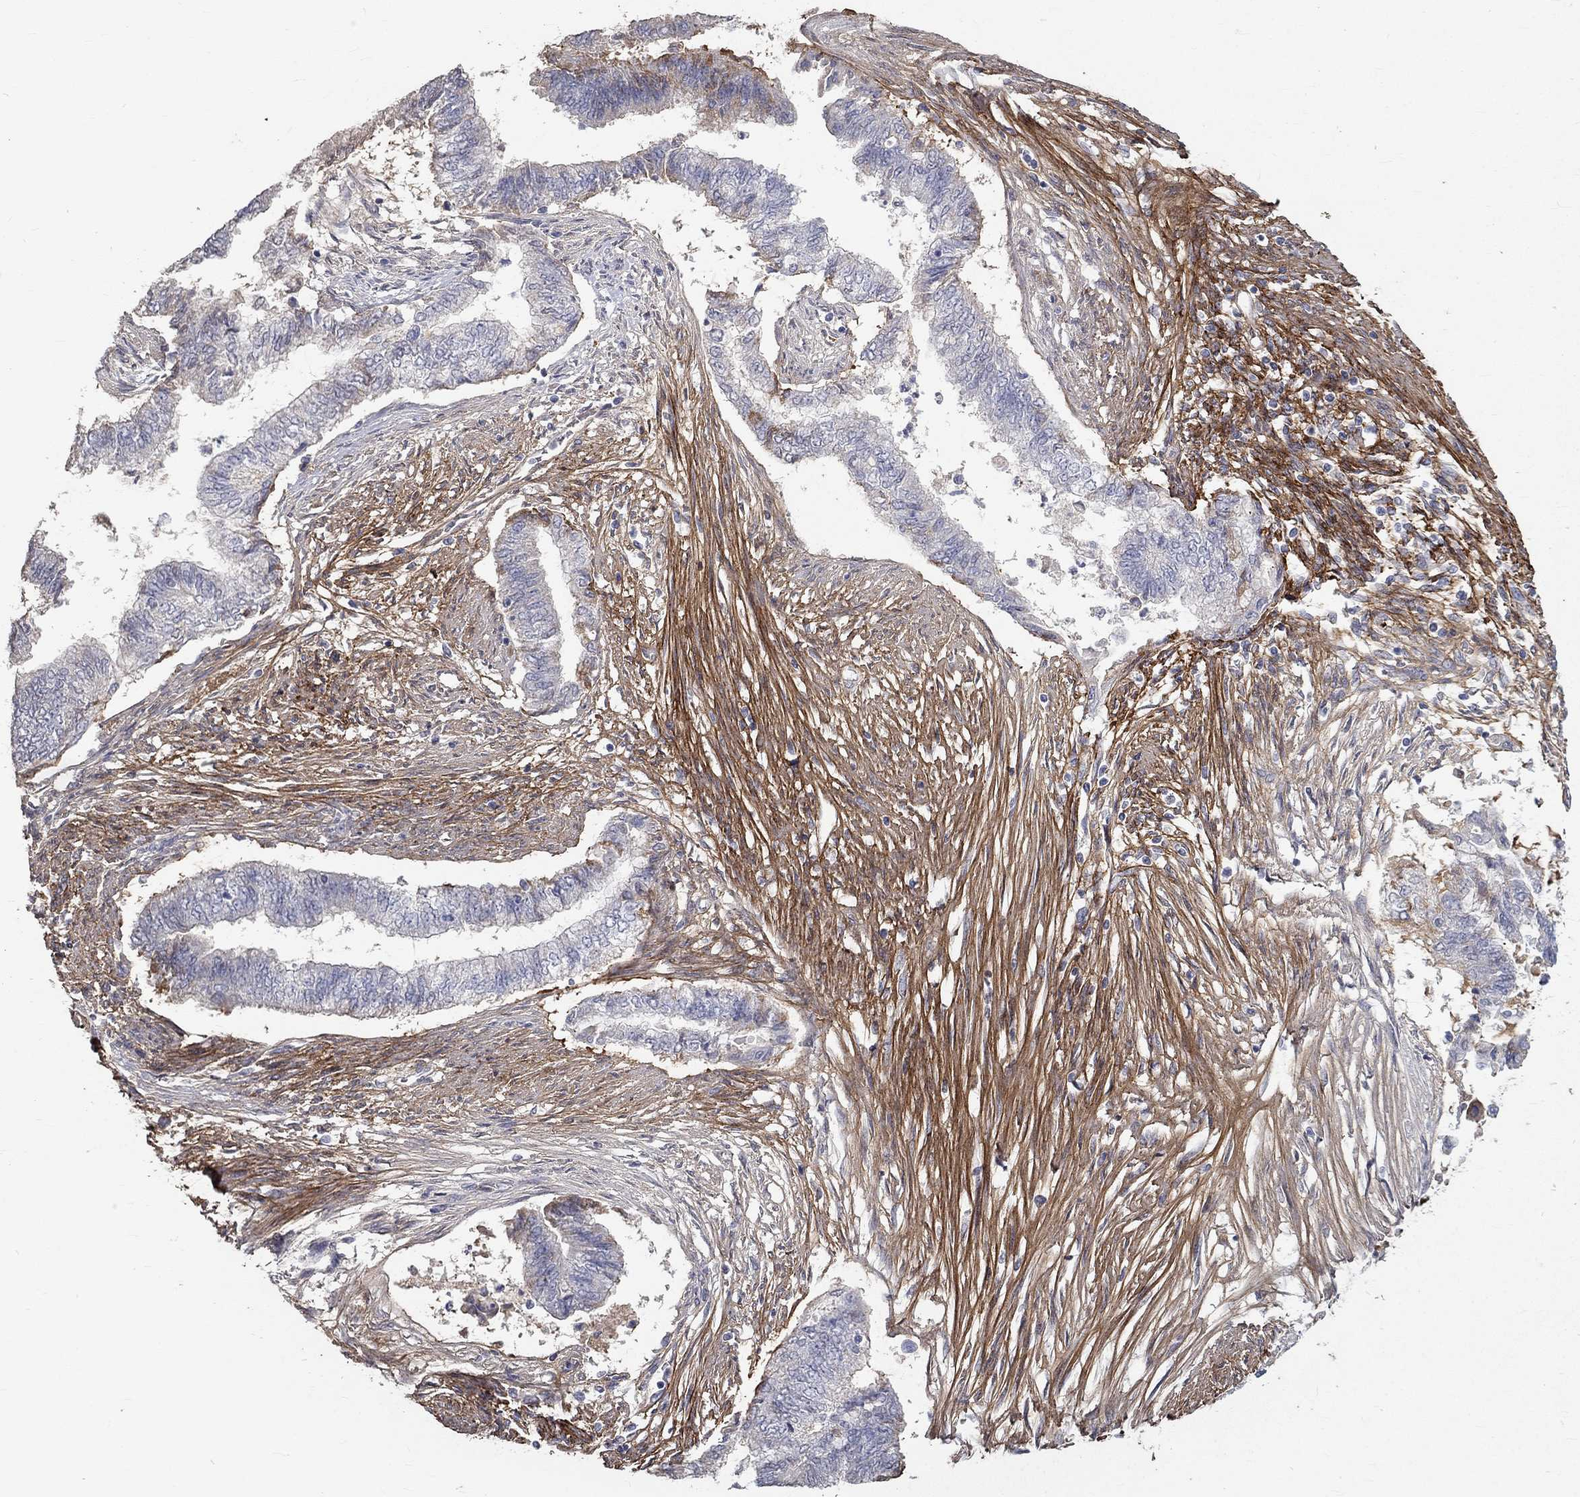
{"staining": {"intensity": "weak", "quantity": "<25%", "location": "cytoplasmic/membranous"}, "tissue": "endometrial cancer", "cell_type": "Tumor cells", "image_type": "cancer", "snomed": [{"axis": "morphology", "description": "Adenocarcinoma, NOS"}, {"axis": "topography", "description": "Endometrium"}], "caption": "Tumor cells are negative for brown protein staining in endometrial cancer (adenocarcinoma).", "gene": "FGF2", "patient": {"sex": "female", "age": 65}}